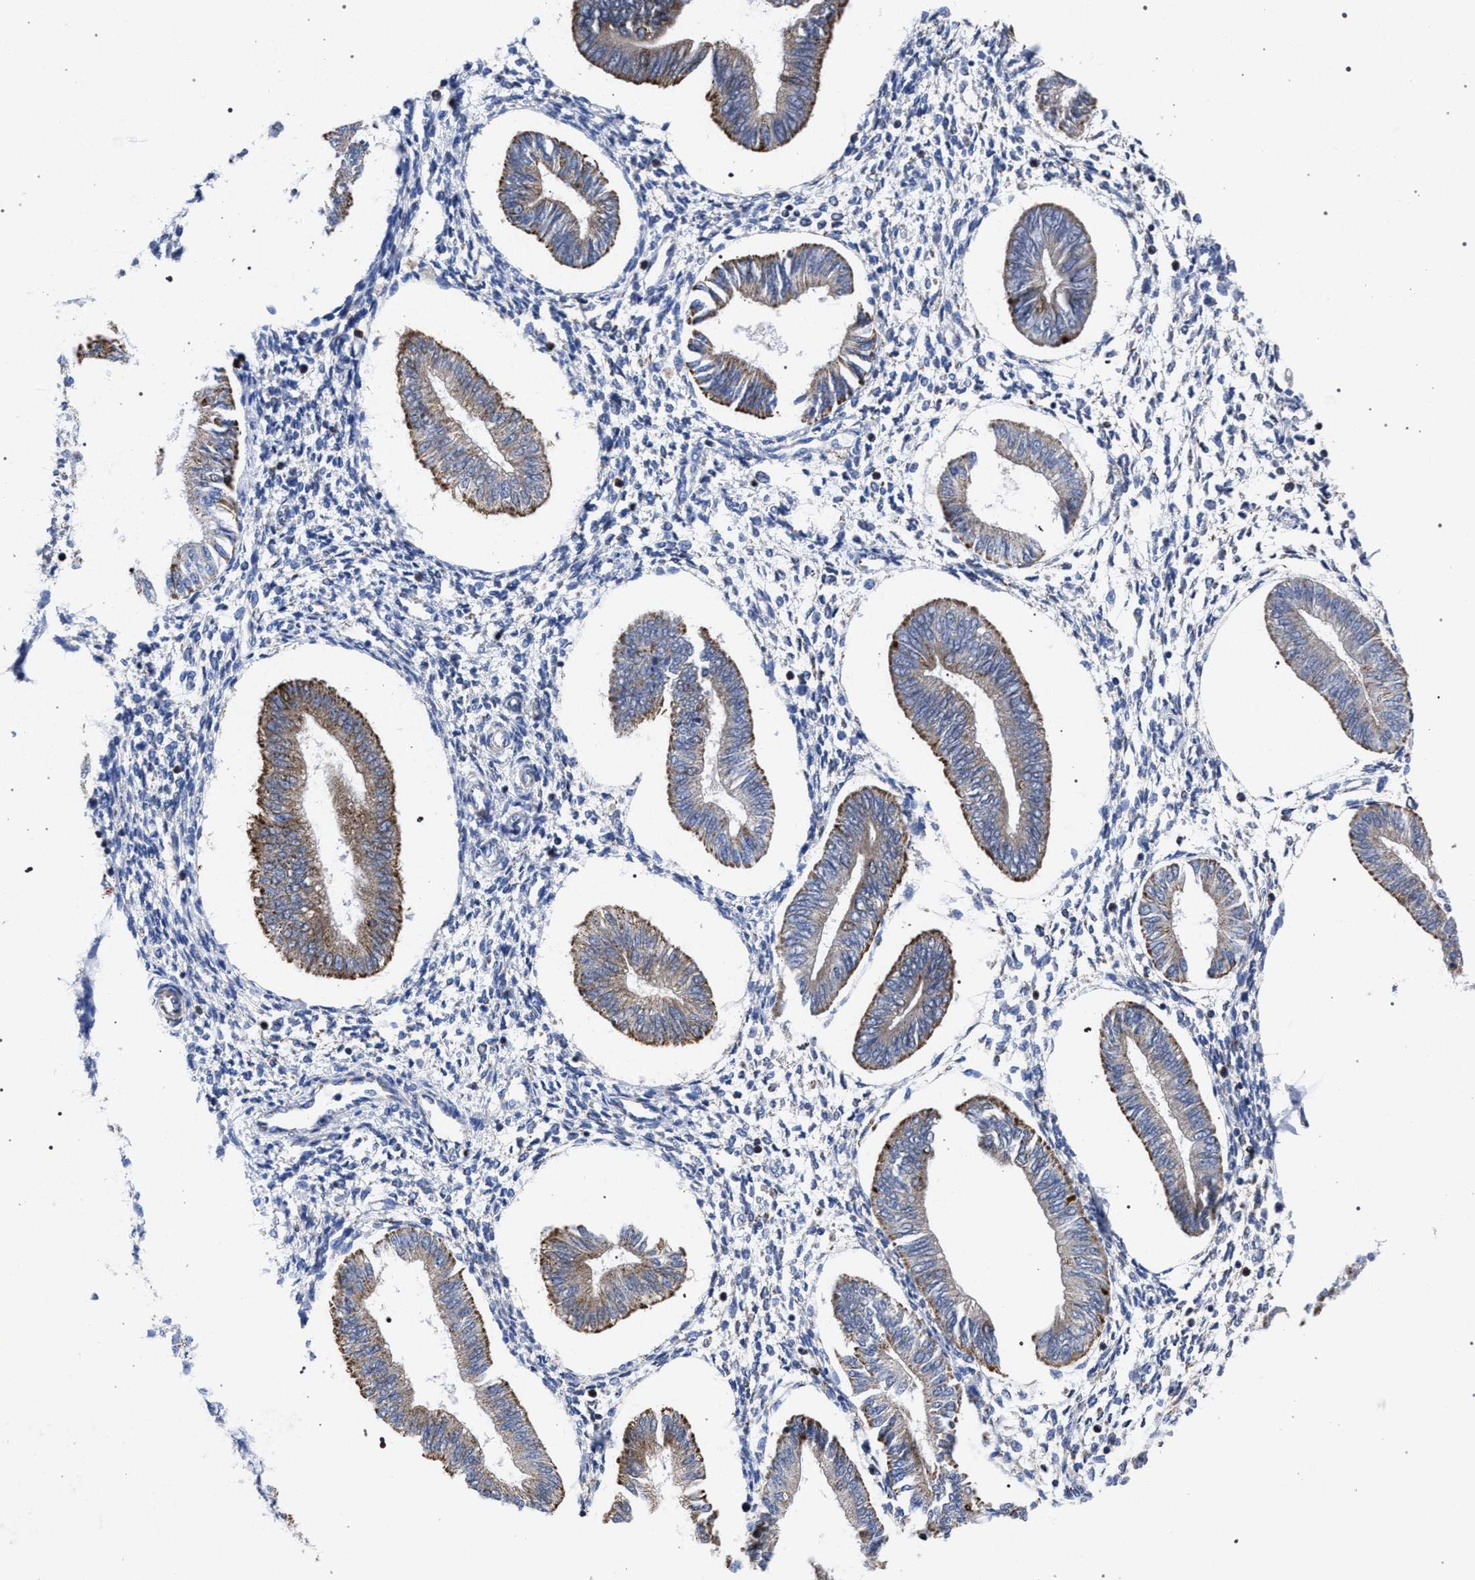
{"staining": {"intensity": "negative", "quantity": "none", "location": "none"}, "tissue": "endometrium", "cell_type": "Cells in endometrial stroma", "image_type": "normal", "snomed": [{"axis": "morphology", "description": "Normal tissue, NOS"}, {"axis": "topography", "description": "Endometrium"}], "caption": "Immunohistochemistry image of unremarkable endometrium stained for a protein (brown), which exhibits no positivity in cells in endometrial stroma. The staining was performed using DAB to visualize the protein expression in brown, while the nuclei were stained in blue with hematoxylin (Magnification: 20x).", "gene": "ACADS", "patient": {"sex": "female", "age": 50}}